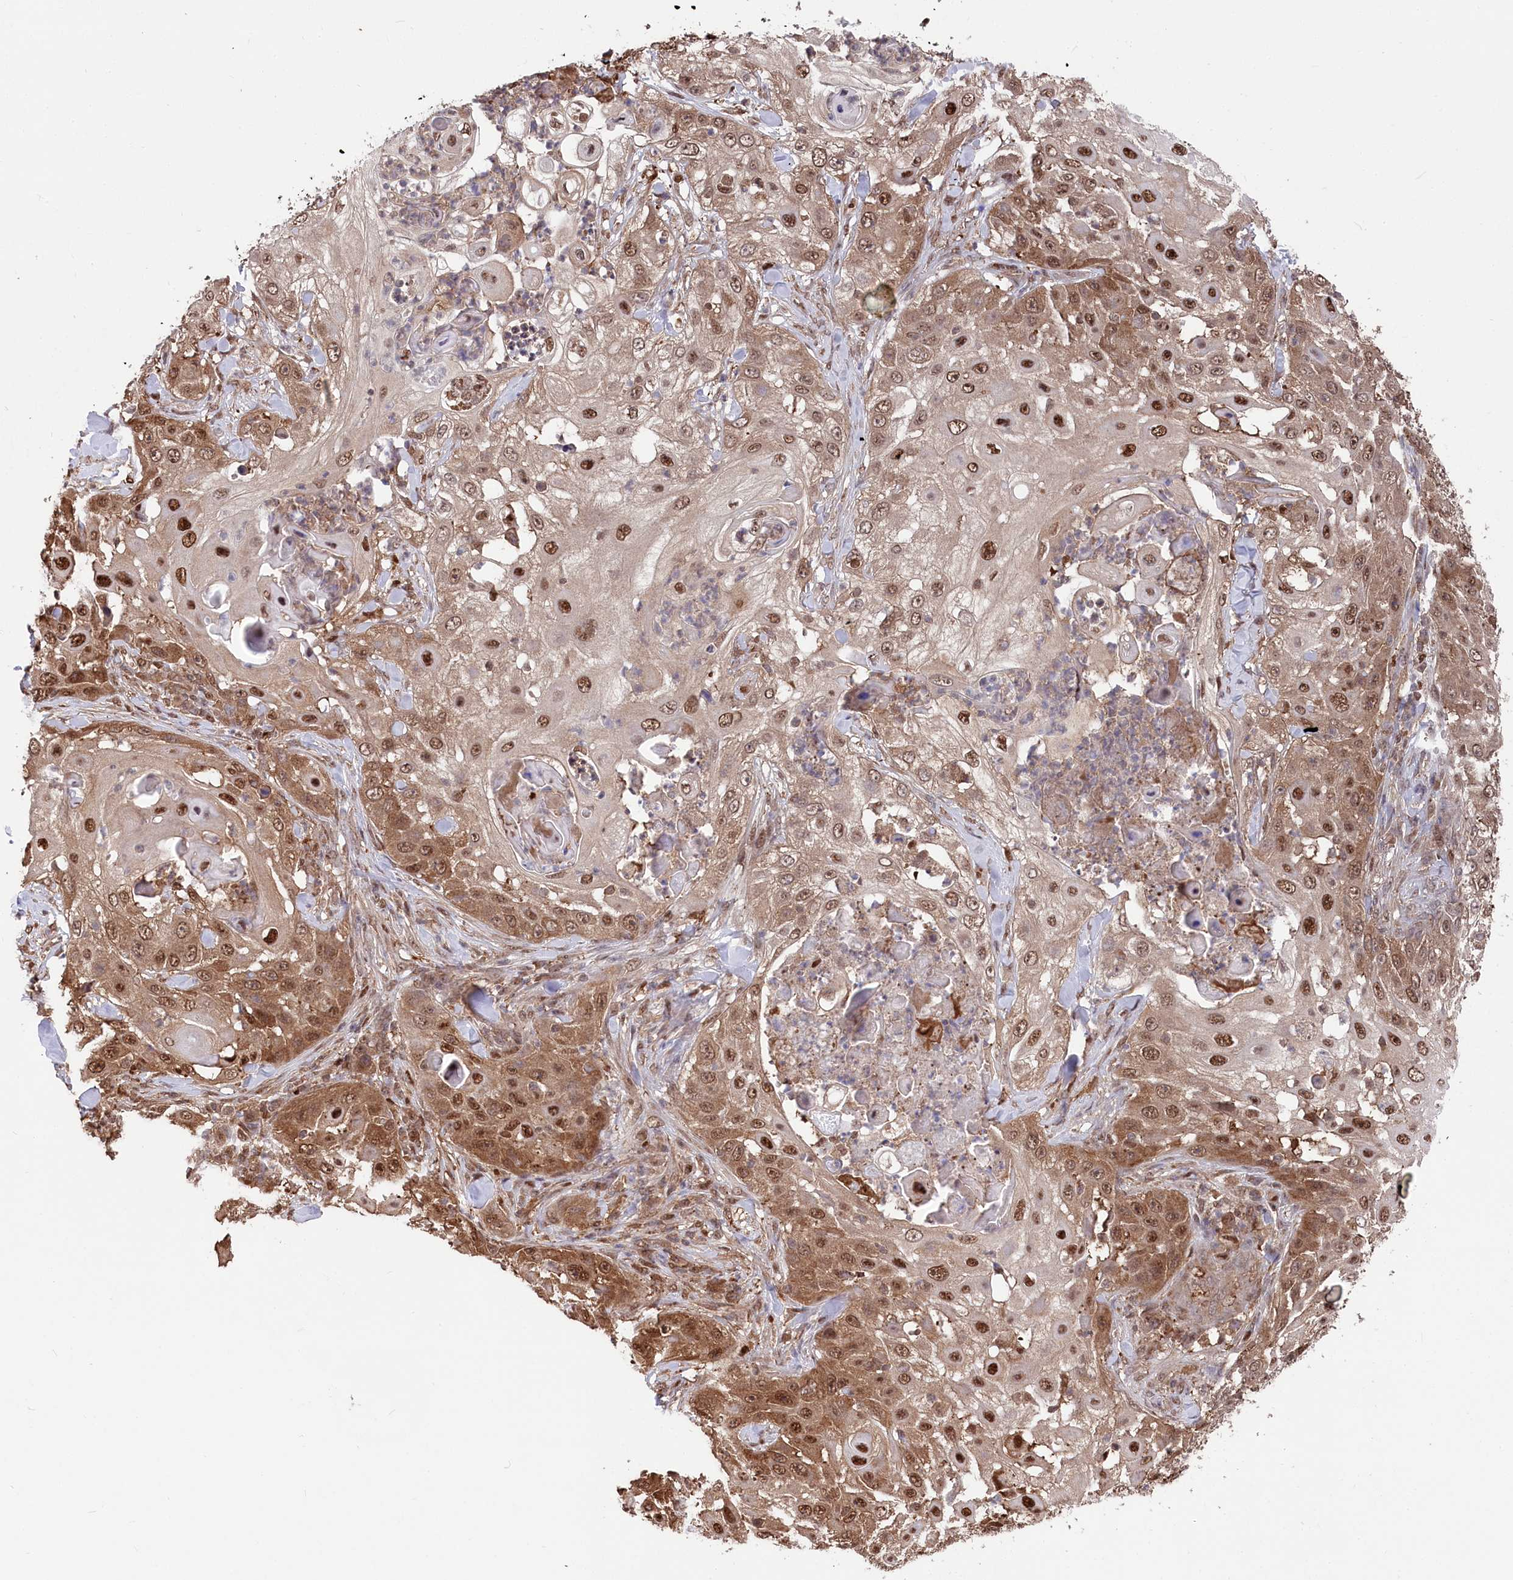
{"staining": {"intensity": "moderate", "quantity": ">75%", "location": "cytoplasmic/membranous,nuclear"}, "tissue": "skin cancer", "cell_type": "Tumor cells", "image_type": "cancer", "snomed": [{"axis": "morphology", "description": "Squamous cell carcinoma, NOS"}, {"axis": "topography", "description": "Skin"}], "caption": "The micrograph demonstrates immunohistochemical staining of skin cancer (squamous cell carcinoma). There is moderate cytoplasmic/membranous and nuclear positivity is seen in approximately >75% of tumor cells.", "gene": "PSMA1", "patient": {"sex": "female", "age": 44}}